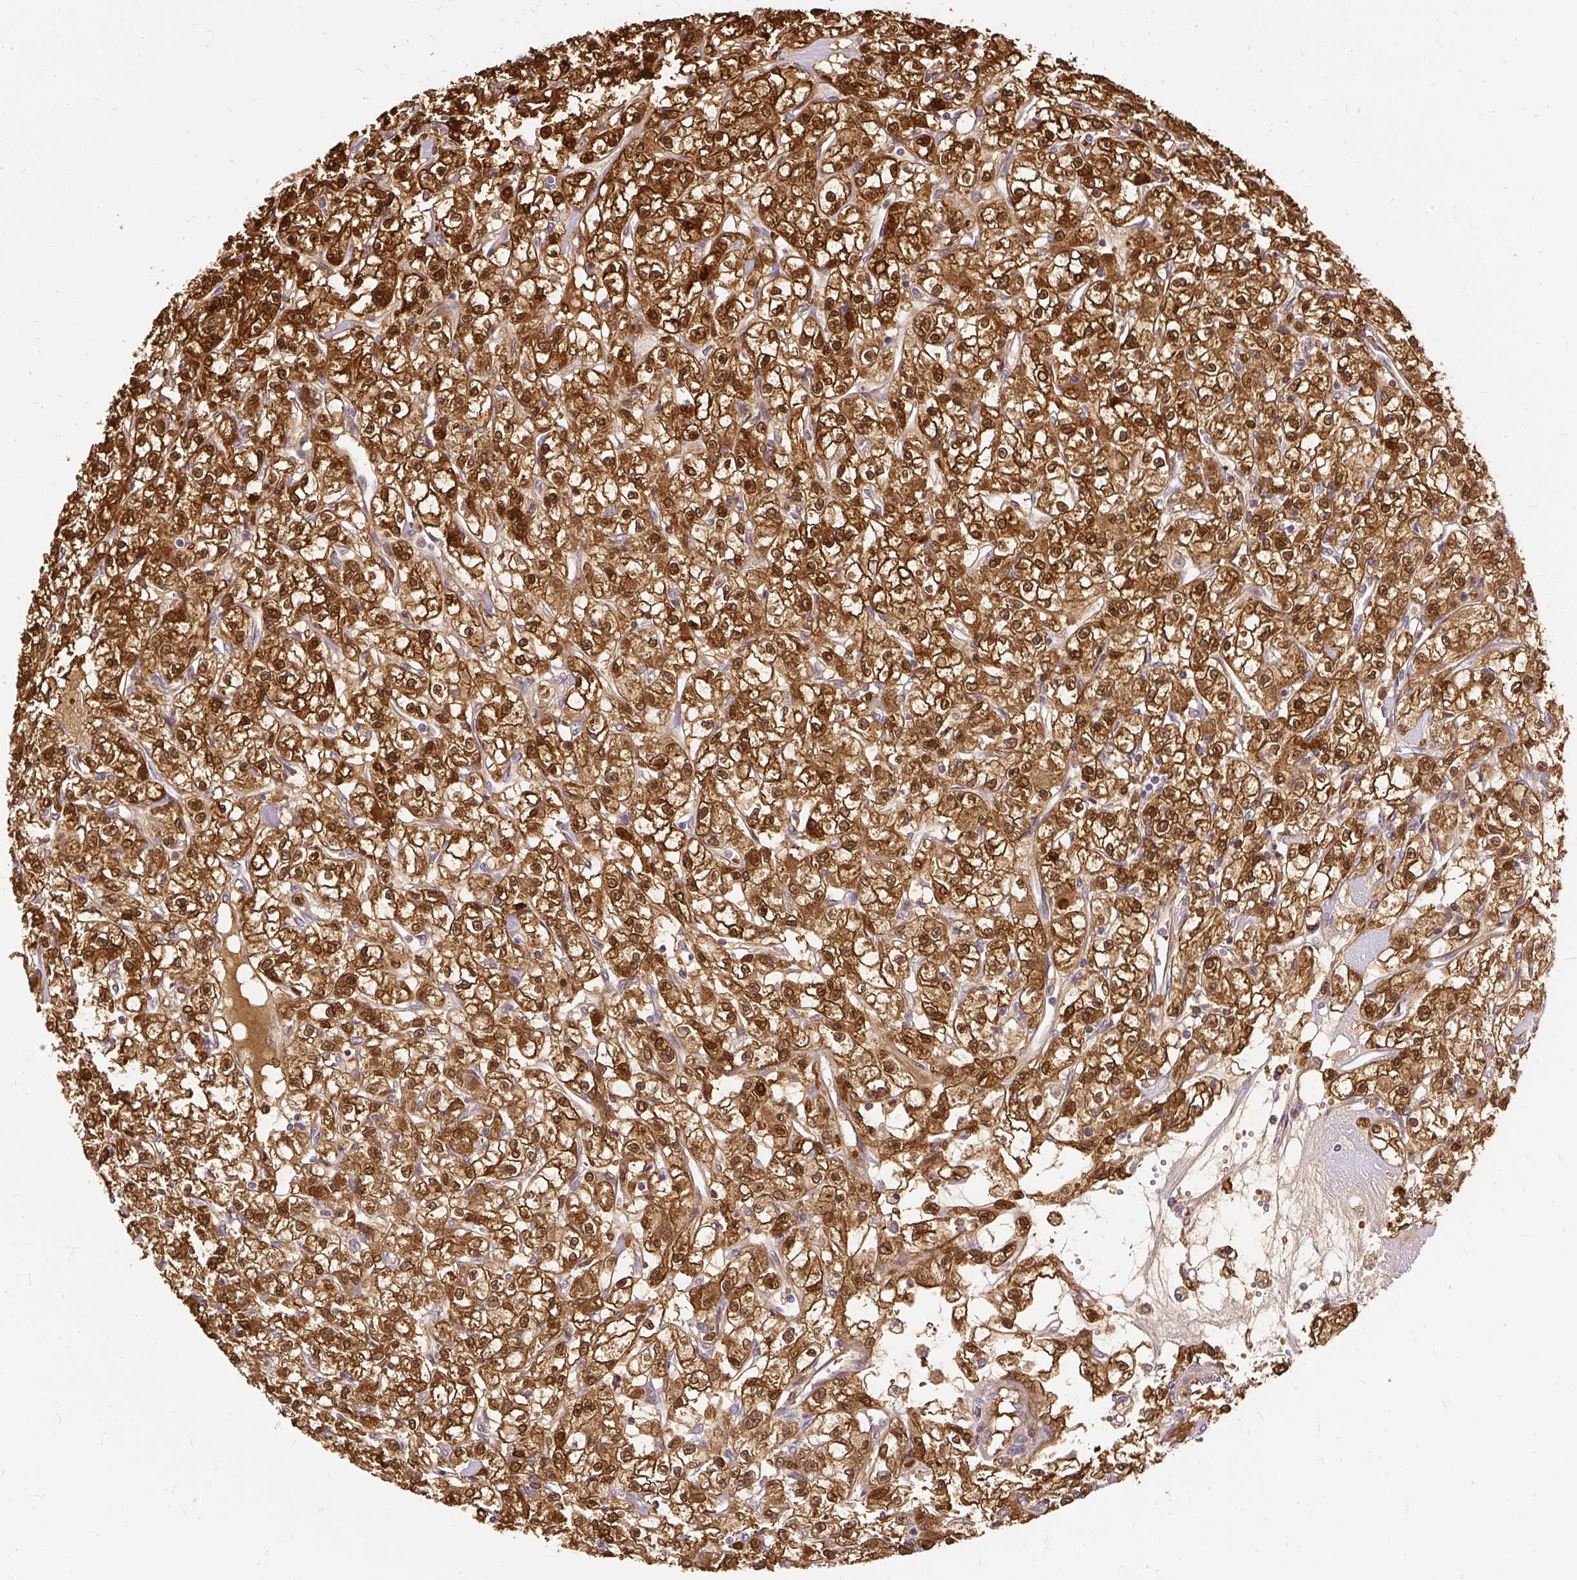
{"staining": {"intensity": "strong", "quantity": ">75%", "location": "cytoplasmic/membranous,nuclear"}, "tissue": "renal cancer", "cell_type": "Tumor cells", "image_type": "cancer", "snomed": [{"axis": "morphology", "description": "Adenocarcinoma, NOS"}, {"axis": "topography", "description": "Kidney"}], "caption": "There is high levels of strong cytoplasmic/membranous and nuclear positivity in tumor cells of adenocarcinoma (renal), as demonstrated by immunohistochemical staining (brown color).", "gene": "AP5S1", "patient": {"sex": "female", "age": 59}}